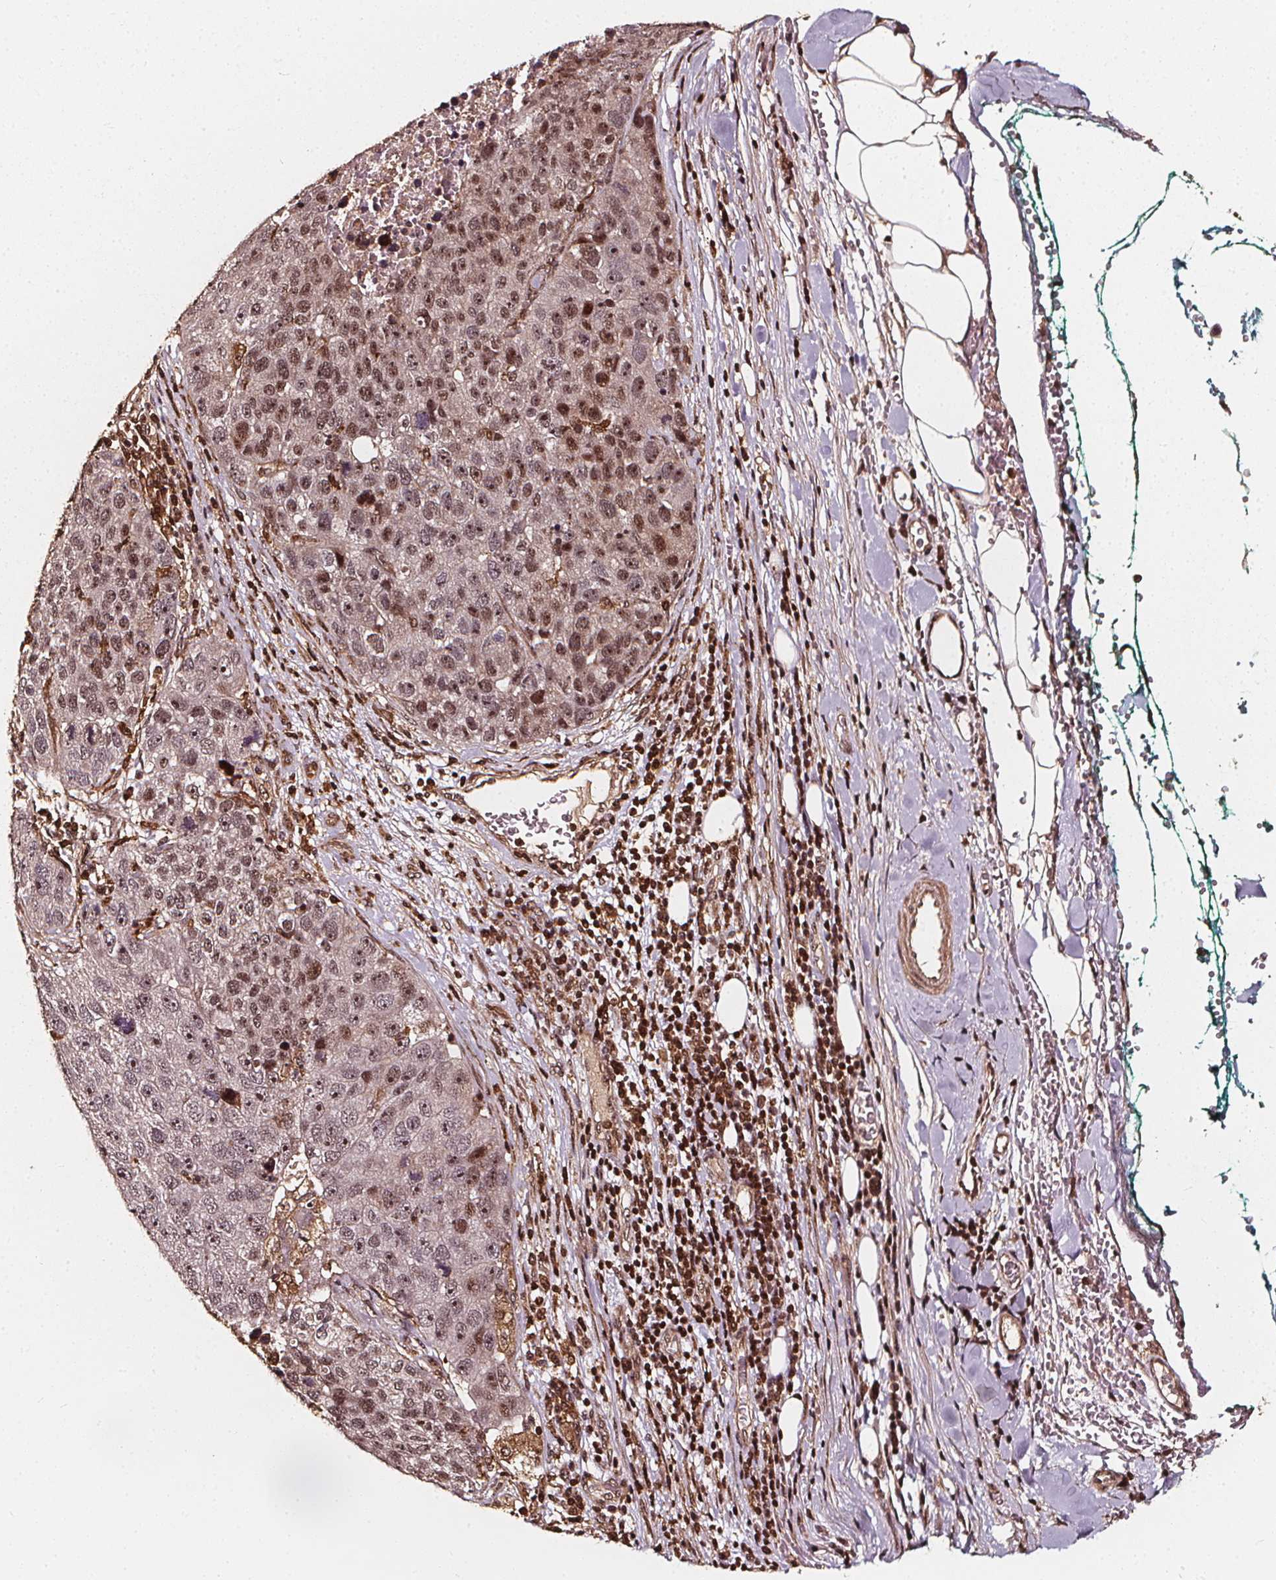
{"staining": {"intensity": "weak", "quantity": ">75%", "location": "nuclear"}, "tissue": "pancreatic cancer", "cell_type": "Tumor cells", "image_type": "cancer", "snomed": [{"axis": "morphology", "description": "Adenocarcinoma, NOS"}, {"axis": "topography", "description": "Pancreas"}], "caption": "Immunohistochemical staining of pancreatic cancer (adenocarcinoma) exhibits weak nuclear protein staining in about >75% of tumor cells. The staining was performed using DAB, with brown indicating positive protein expression. Nuclei are stained blue with hematoxylin.", "gene": "EXOSC9", "patient": {"sex": "female", "age": 61}}